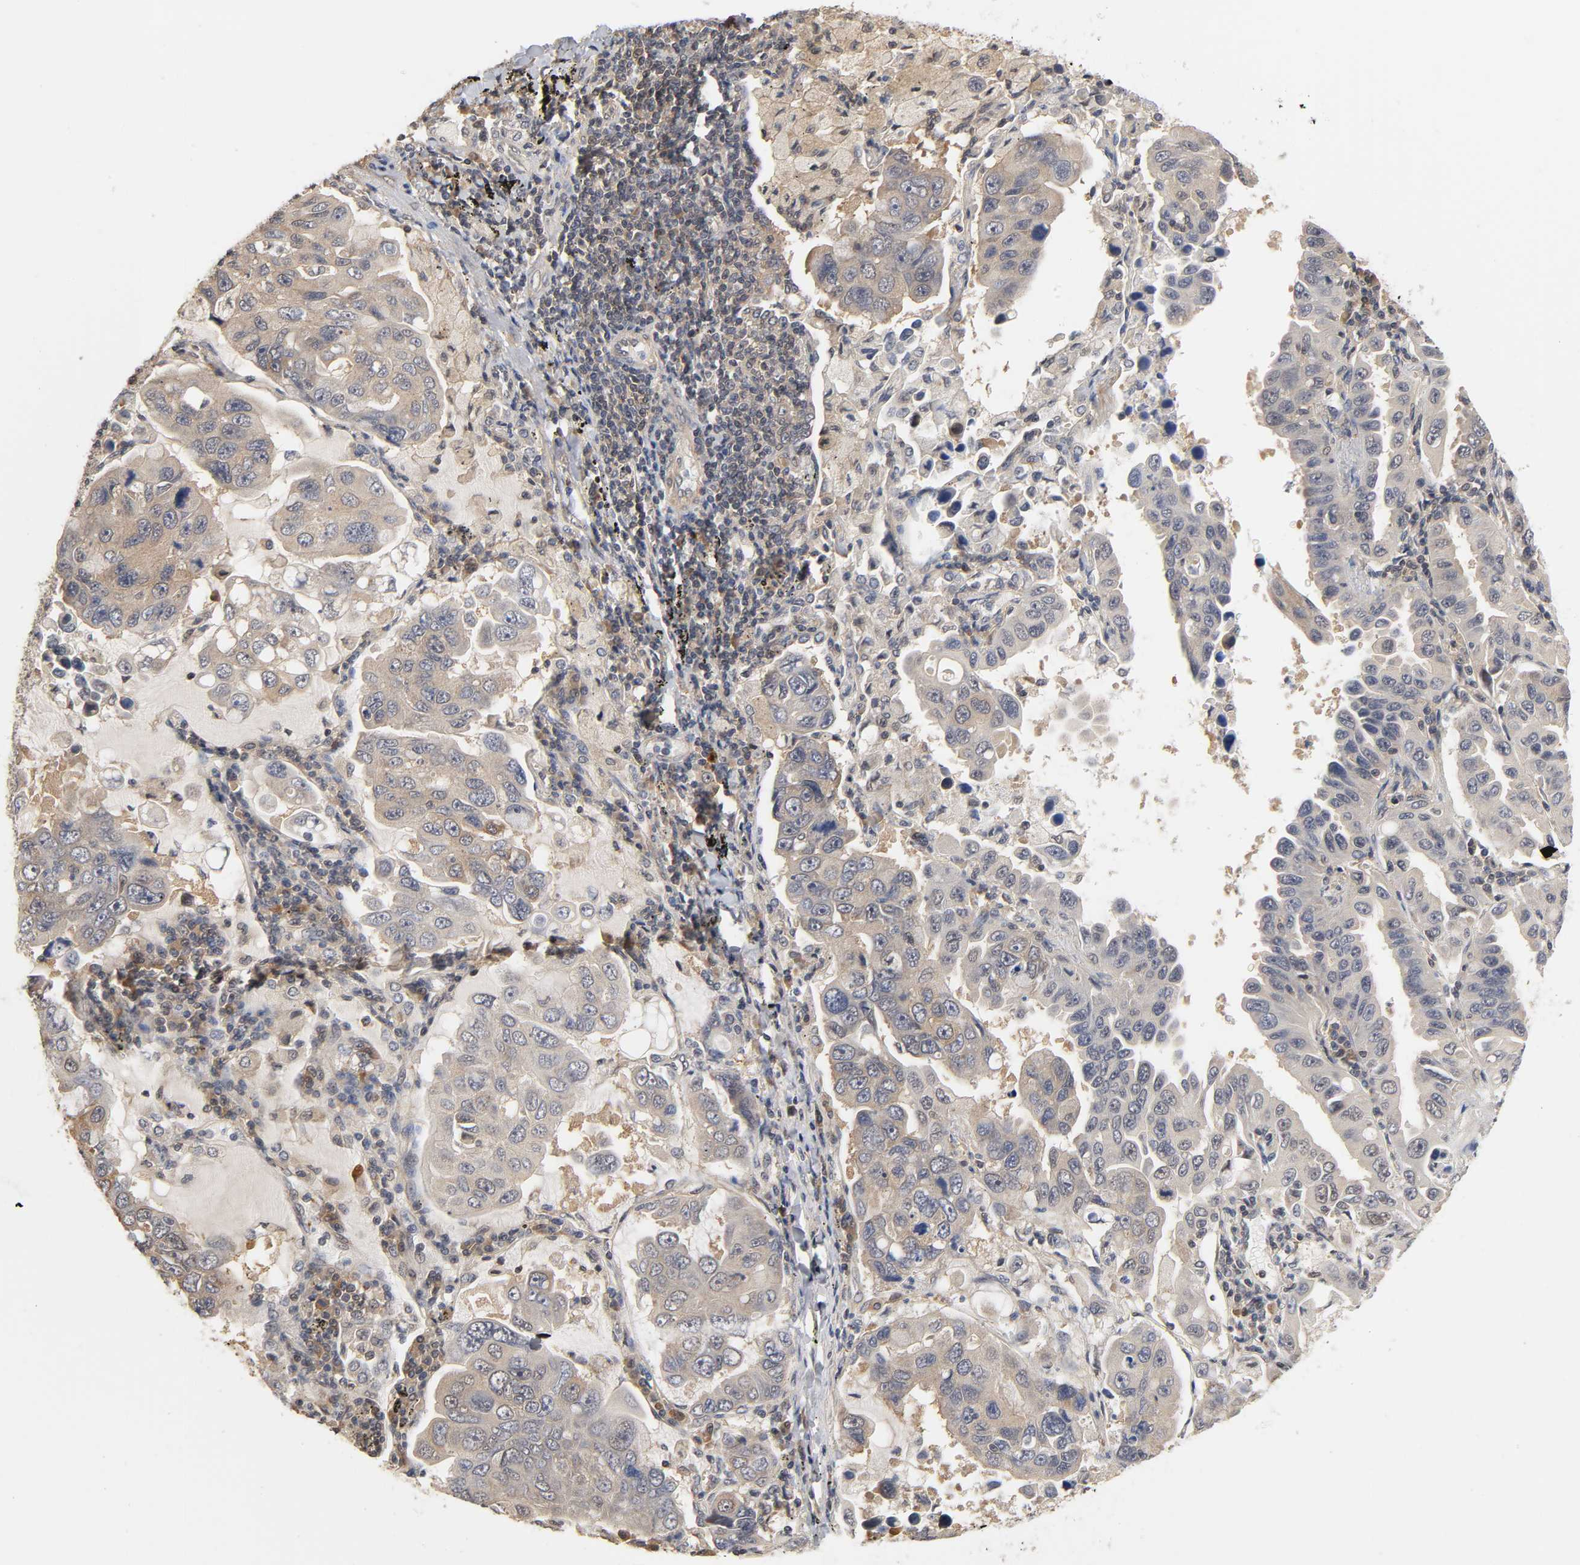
{"staining": {"intensity": "weak", "quantity": ">75%", "location": "cytoplasmic/membranous"}, "tissue": "lung cancer", "cell_type": "Tumor cells", "image_type": "cancer", "snomed": [{"axis": "morphology", "description": "Adenocarcinoma, NOS"}, {"axis": "topography", "description": "Lung"}], "caption": "There is low levels of weak cytoplasmic/membranous staining in tumor cells of lung cancer (adenocarcinoma), as demonstrated by immunohistochemical staining (brown color).", "gene": "PDE5A", "patient": {"sex": "male", "age": 64}}